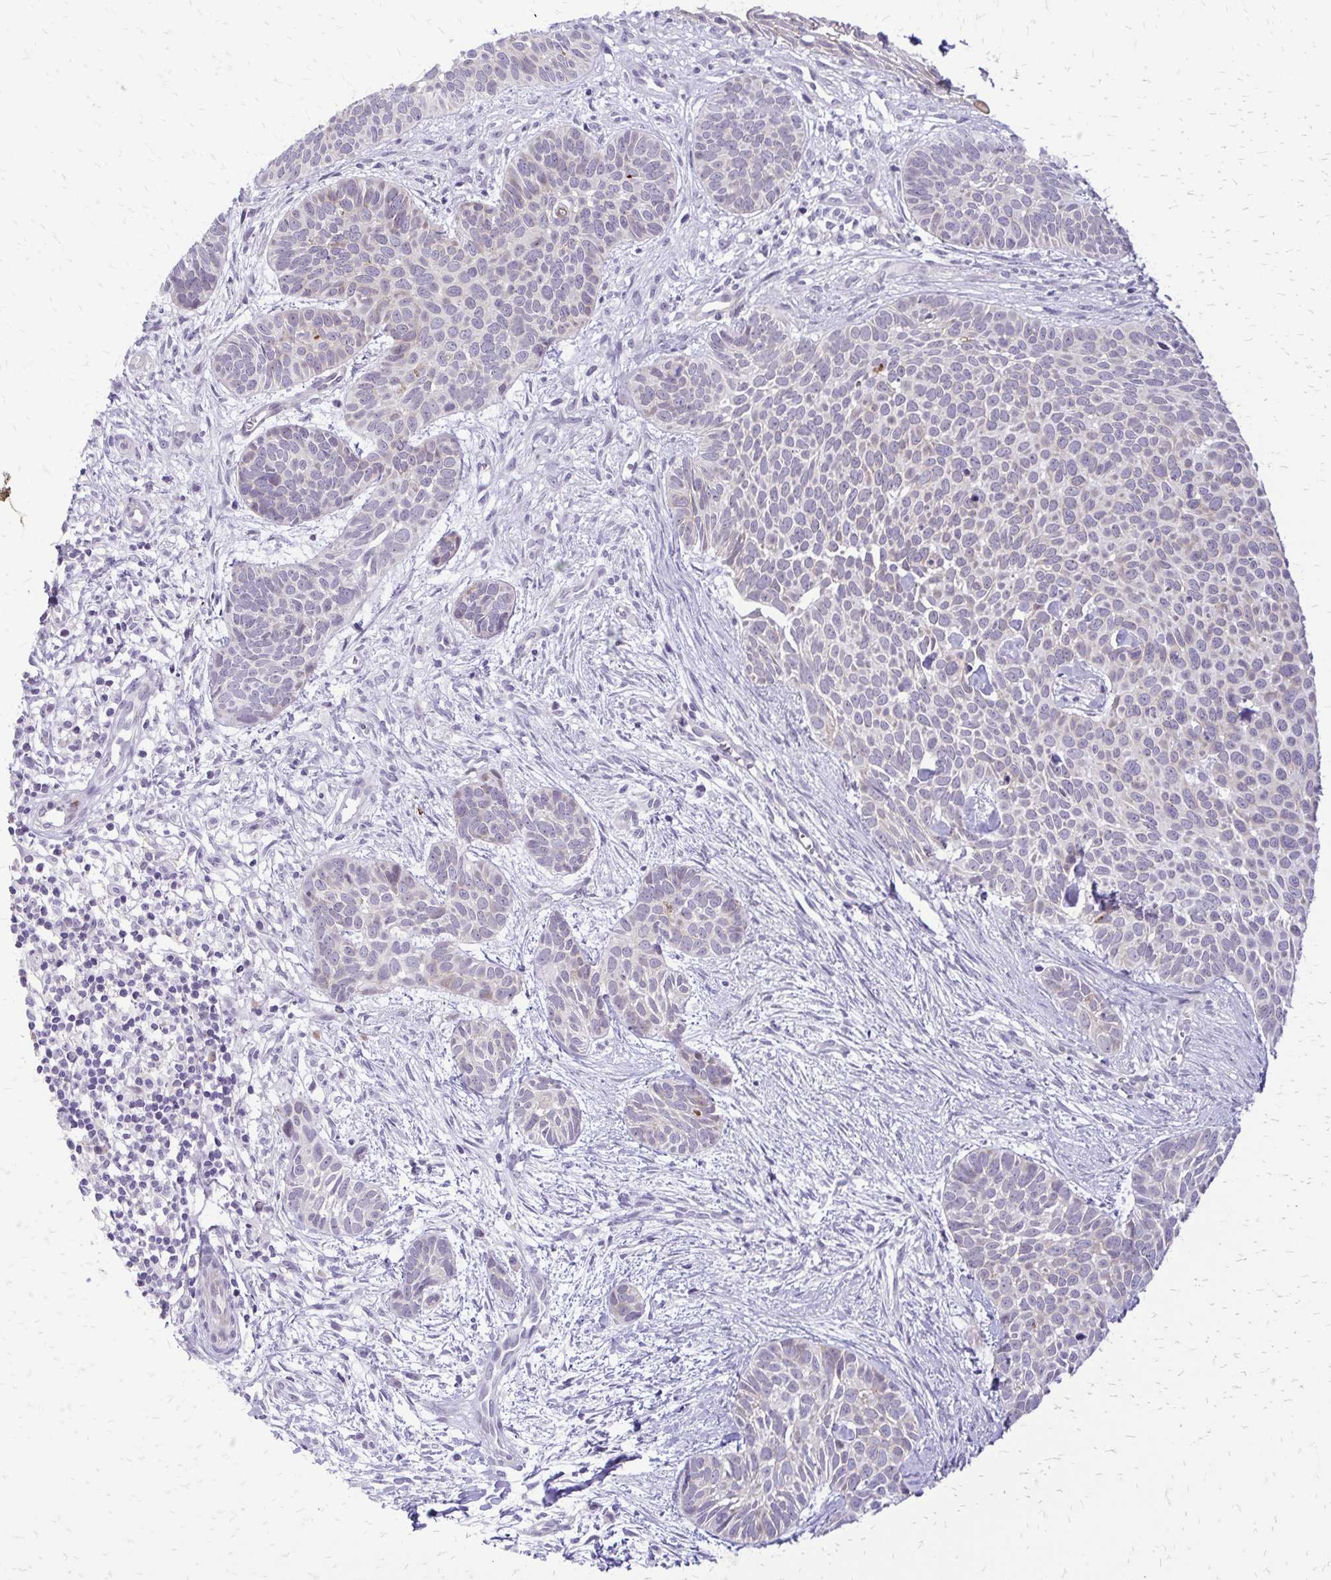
{"staining": {"intensity": "negative", "quantity": "none", "location": "none"}, "tissue": "skin cancer", "cell_type": "Tumor cells", "image_type": "cancer", "snomed": [{"axis": "morphology", "description": "Basal cell carcinoma"}, {"axis": "topography", "description": "Skin"}], "caption": "Skin basal cell carcinoma was stained to show a protein in brown. There is no significant expression in tumor cells.", "gene": "EPYC", "patient": {"sex": "male", "age": 69}}